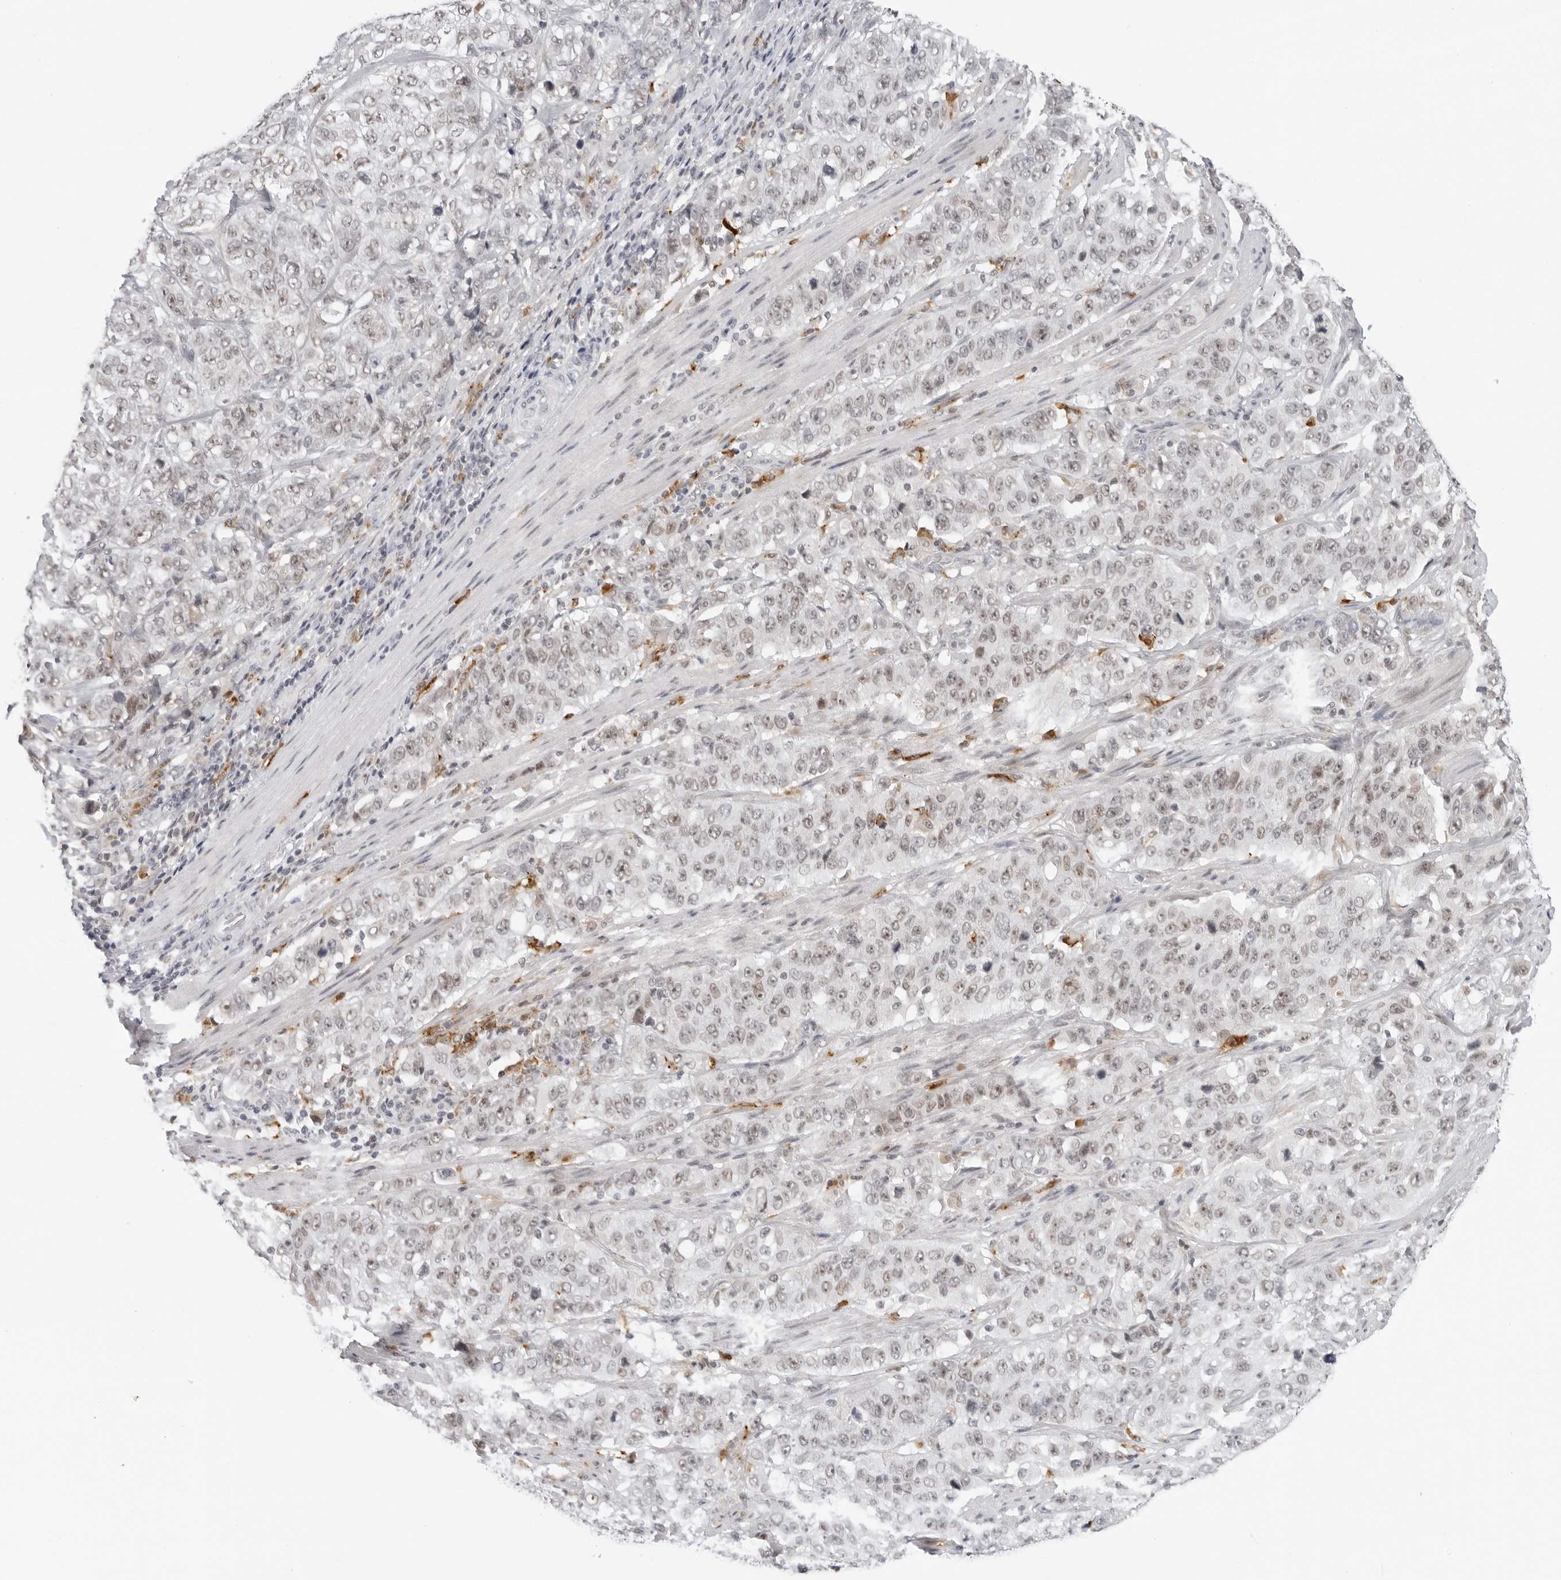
{"staining": {"intensity": "weak", "quantity": ">75%", "location": "nuclear"}, "tissue": "stomach cancer", "cell_type": "Tumor cells", "image_type": "cancer", "snomed": [{"axis": "morphology", "description": "Adenocarcinoma, NOS"}, {"axis": "topography", "description": "Stomach"}], "caption": "Tumor cells display low levels of weak nuclear staining in approximately >75% of cells in adenocarcinoma (stomach).", "gene": "MSH6", "patient": {"sex": "male", "age": 48}}